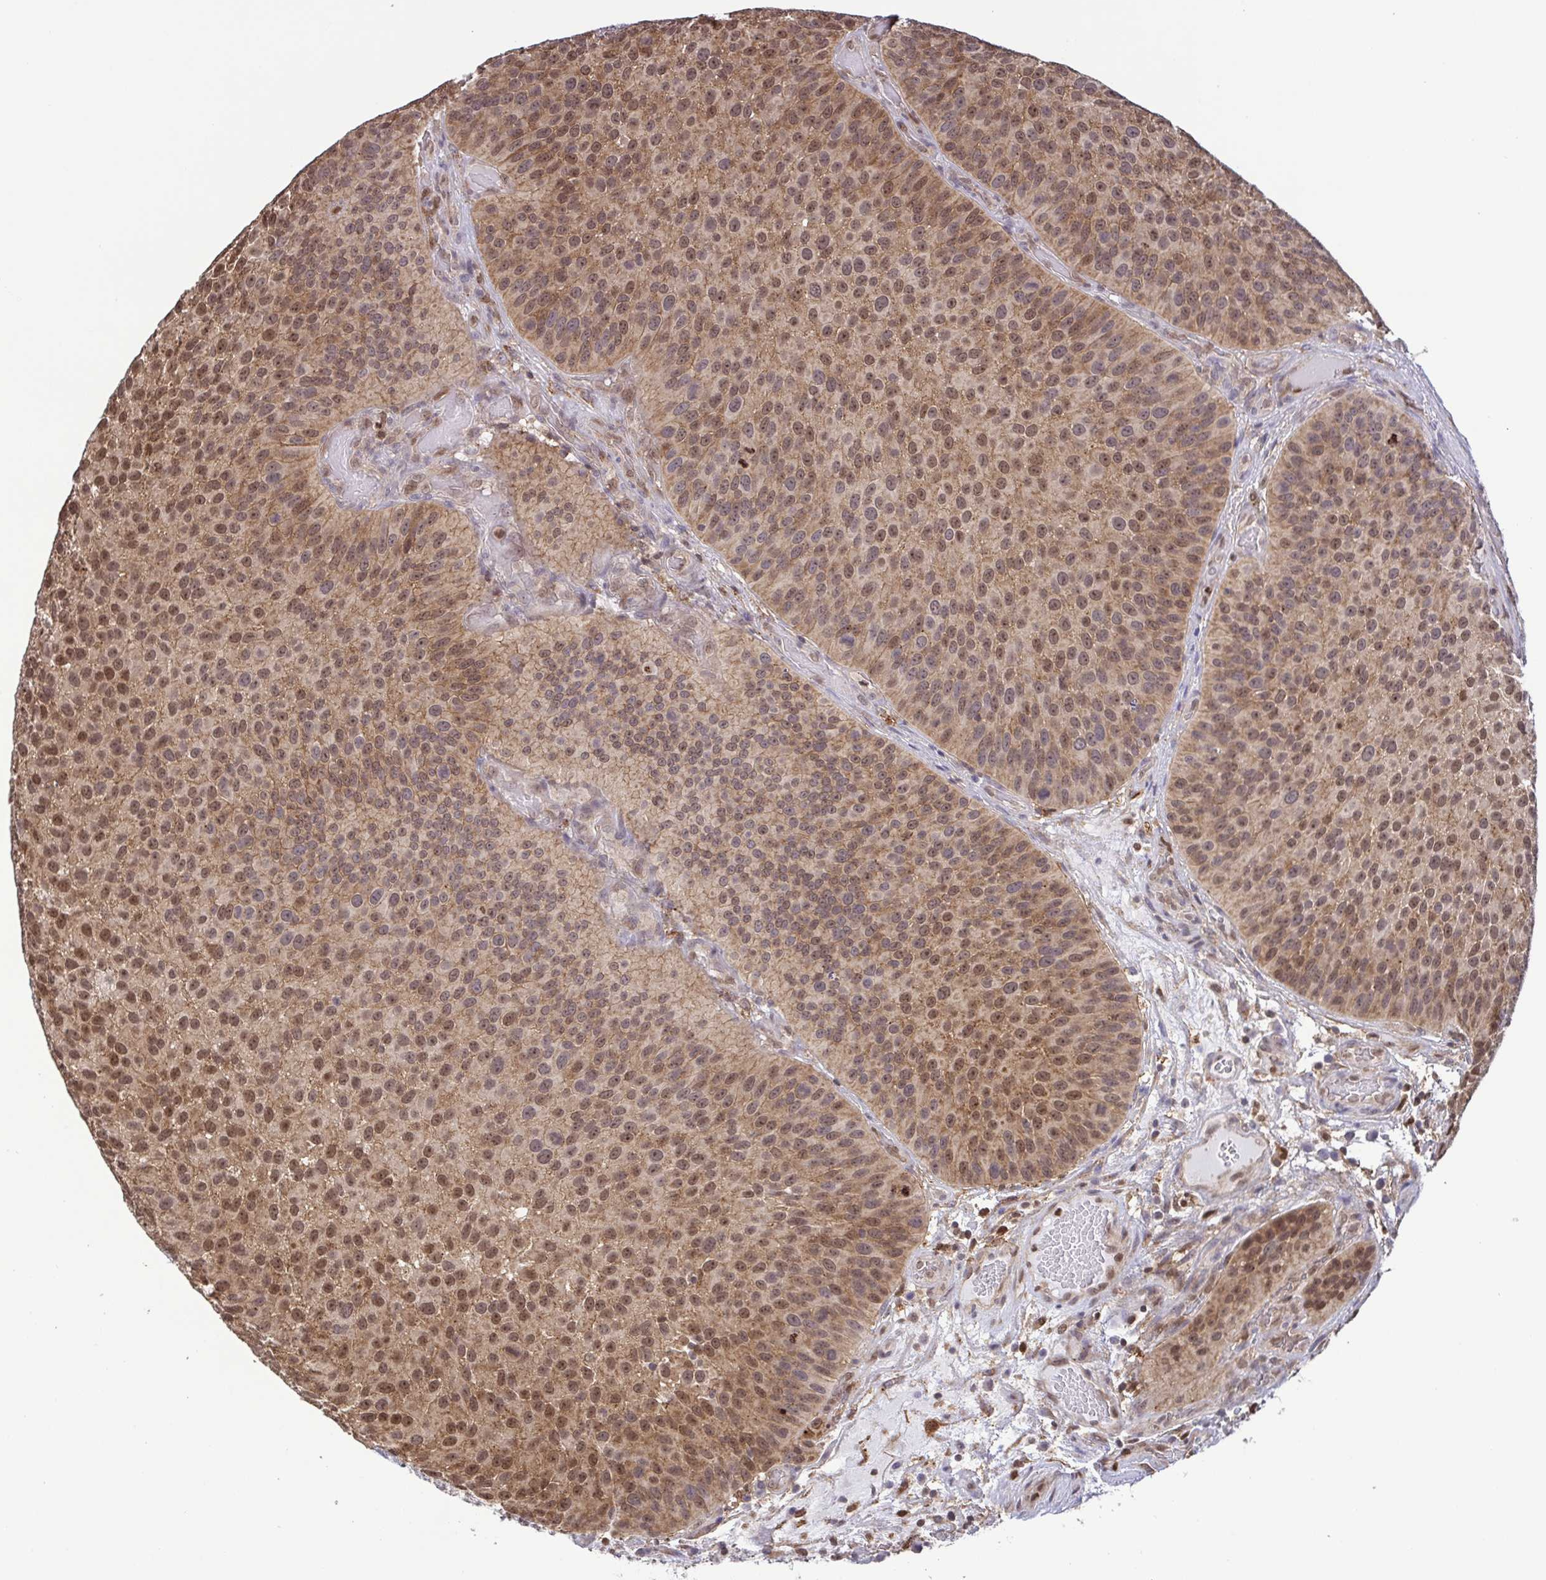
{"staining": {"intensity": "moderate", "quantity": ">75%", "location": "nuclear"}, "tissue": "urothelial cancer", "cell_type": "Tumor cells", "image_type": "cancer", "snomed": [{"axis": "morphology", "description": "Urothelial carcinoma, Low grade"}, {"axis": "topography", "description": "Urinary bladder"}], "caption": "Immunohistochemistry image of neoplastic tissue: urothelial cancer stained using IHC shows medium levels of moderate protein expression localized specifically in the nuclear of tumor cells, appearing as a nuclear brown color.", "gene": "CHMP1B", "patient": {"sex": "male", "age": 76}}